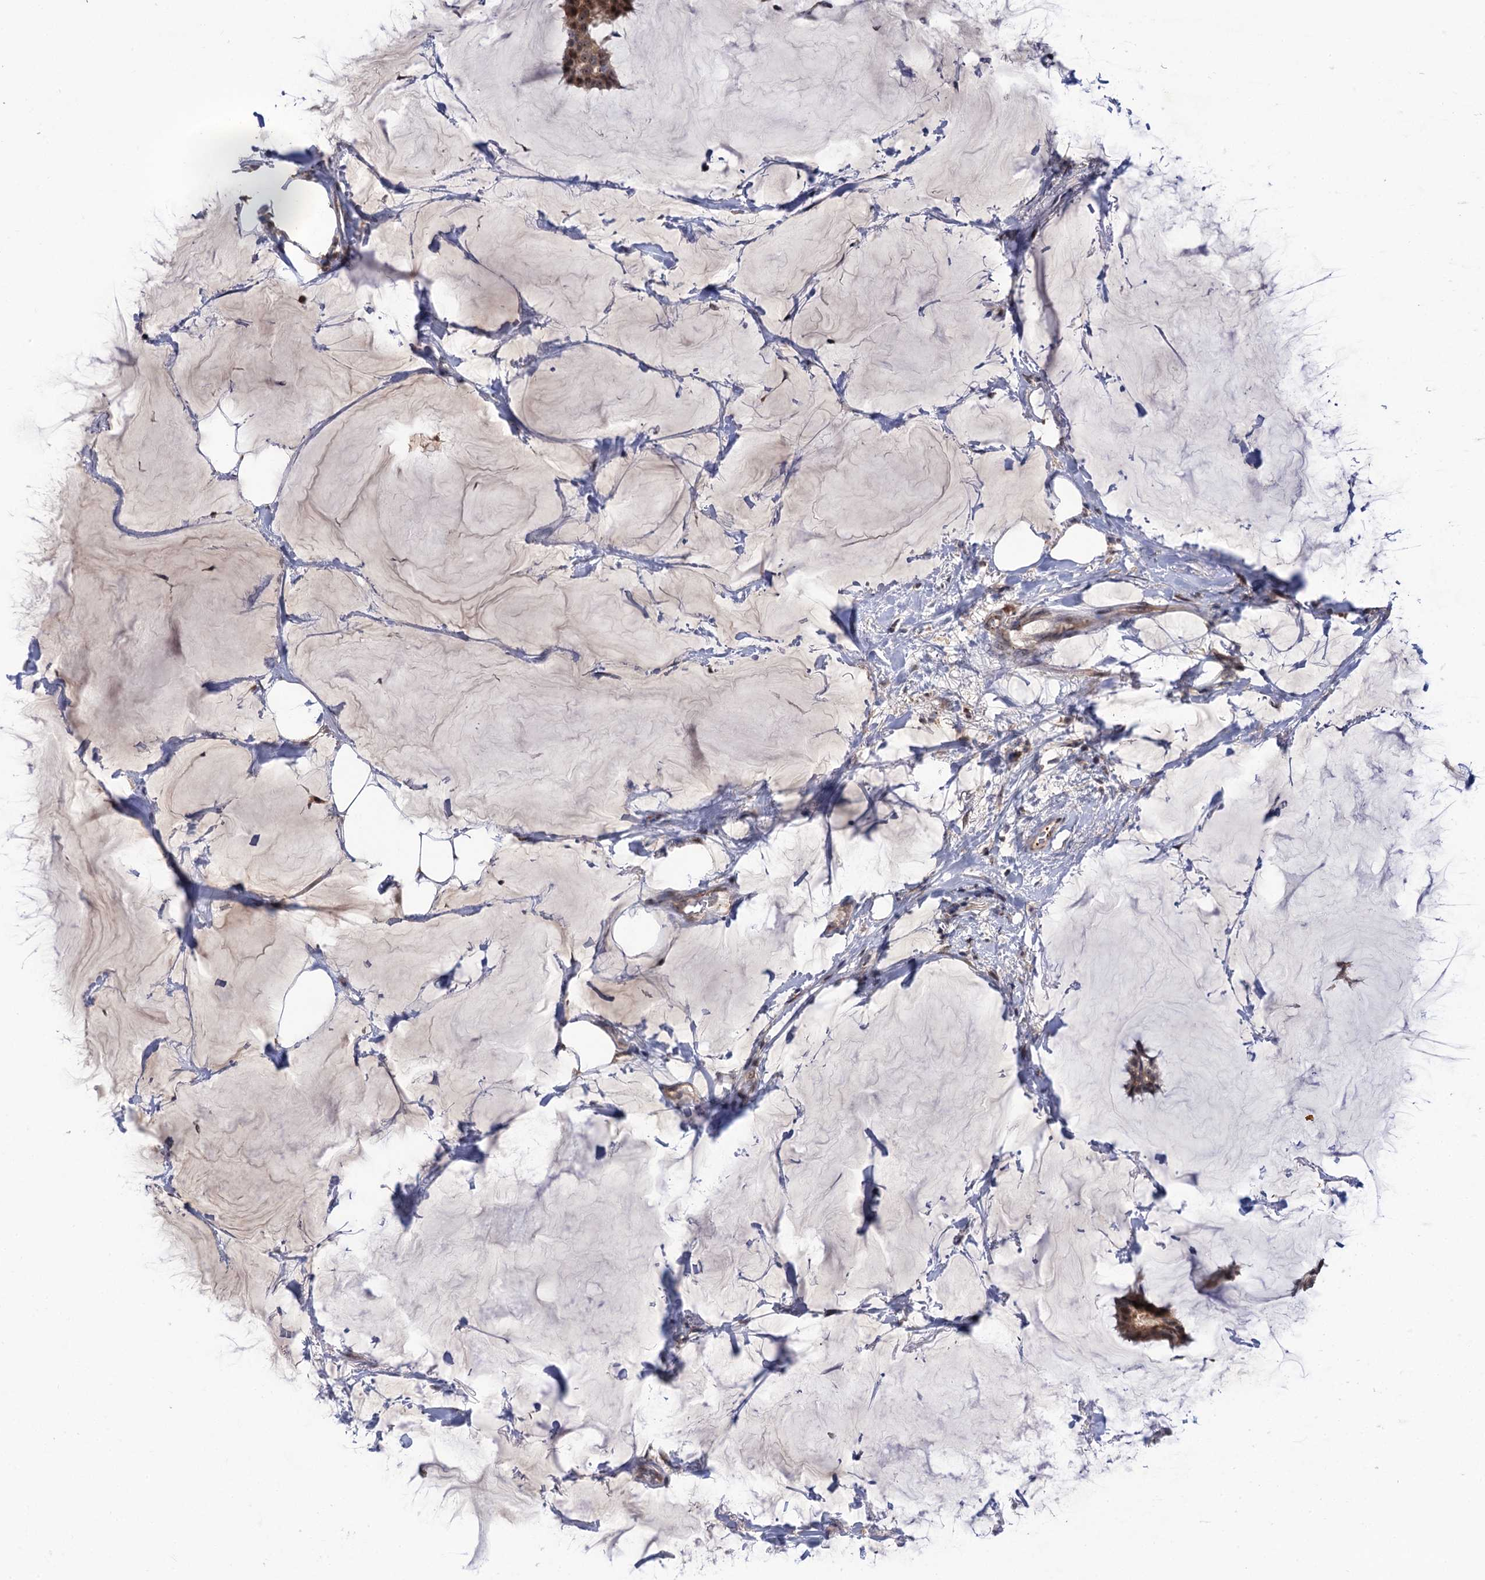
{"staining": {"intensity": "weak", "quantity": ">75%", "location": "cytoplasmic/membranous,nuclear"}, "tissue": "breast cancer", "cell_type": "Tumor cells", "image_type": "cancer", "snomed": [{"axis": "morphology", "description": "Duct carcinoma"}, {"axis": "topography", "description": "Breast"}], "caption": "There is low levels of weak cytoplasmic/membranous and nuclear expression in tumor cells of breast infiltrating ductal carcinoma, as demonstrated by immunohistochemical staining (brown color).", "gene": "LRRC63", "patient": {"sex": "female", "age": 93}}